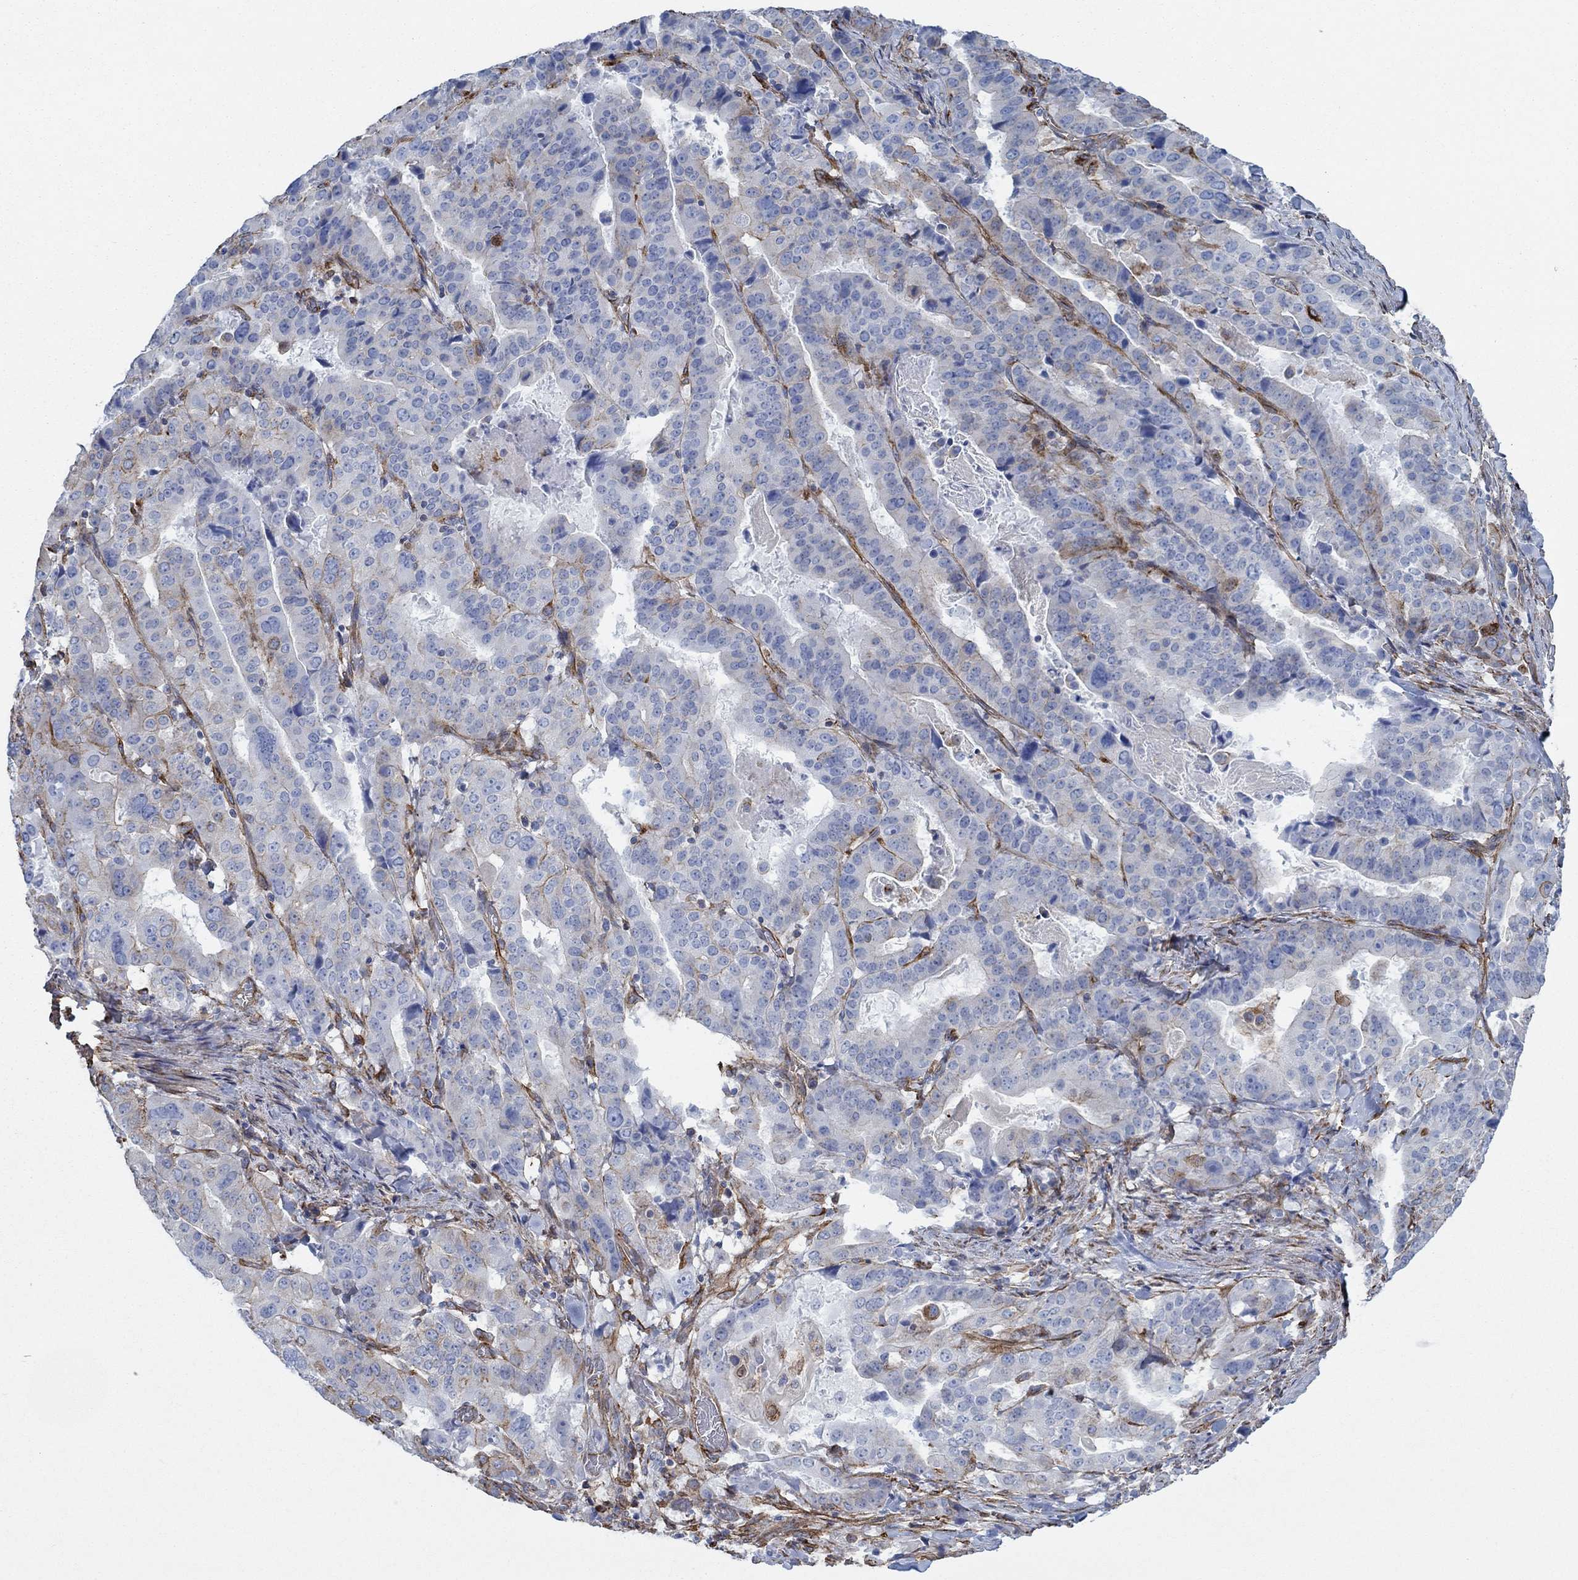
{"staining": {"intensity": "moderate", "quantity": "<25%", "location": "cytoplasmic/membranous"}, "tissue": "stomach cancer", "cell_type": "Tumor cells", "image_type": "cancer", "snomed": [{"axis": "morphology", "description": "Adenocarcinoma, NOS"}, {"axis": "topography", "description": "Stomach"}], "caption": "Immunohistochemistry (IHC) of human stomach adenocarcinoma exhibits low levels of moderate cytoplasmic/membranous expression in approximately <25% of tumor cells. The protein of interest is stained brown, and the nuclei are stained in blue (DAB (3,3'-diaminobenzidine) IHC with brightfield microscopy, high magnification).", "gene": "STC2", "patient": {"sex": "male", "age": 48}}